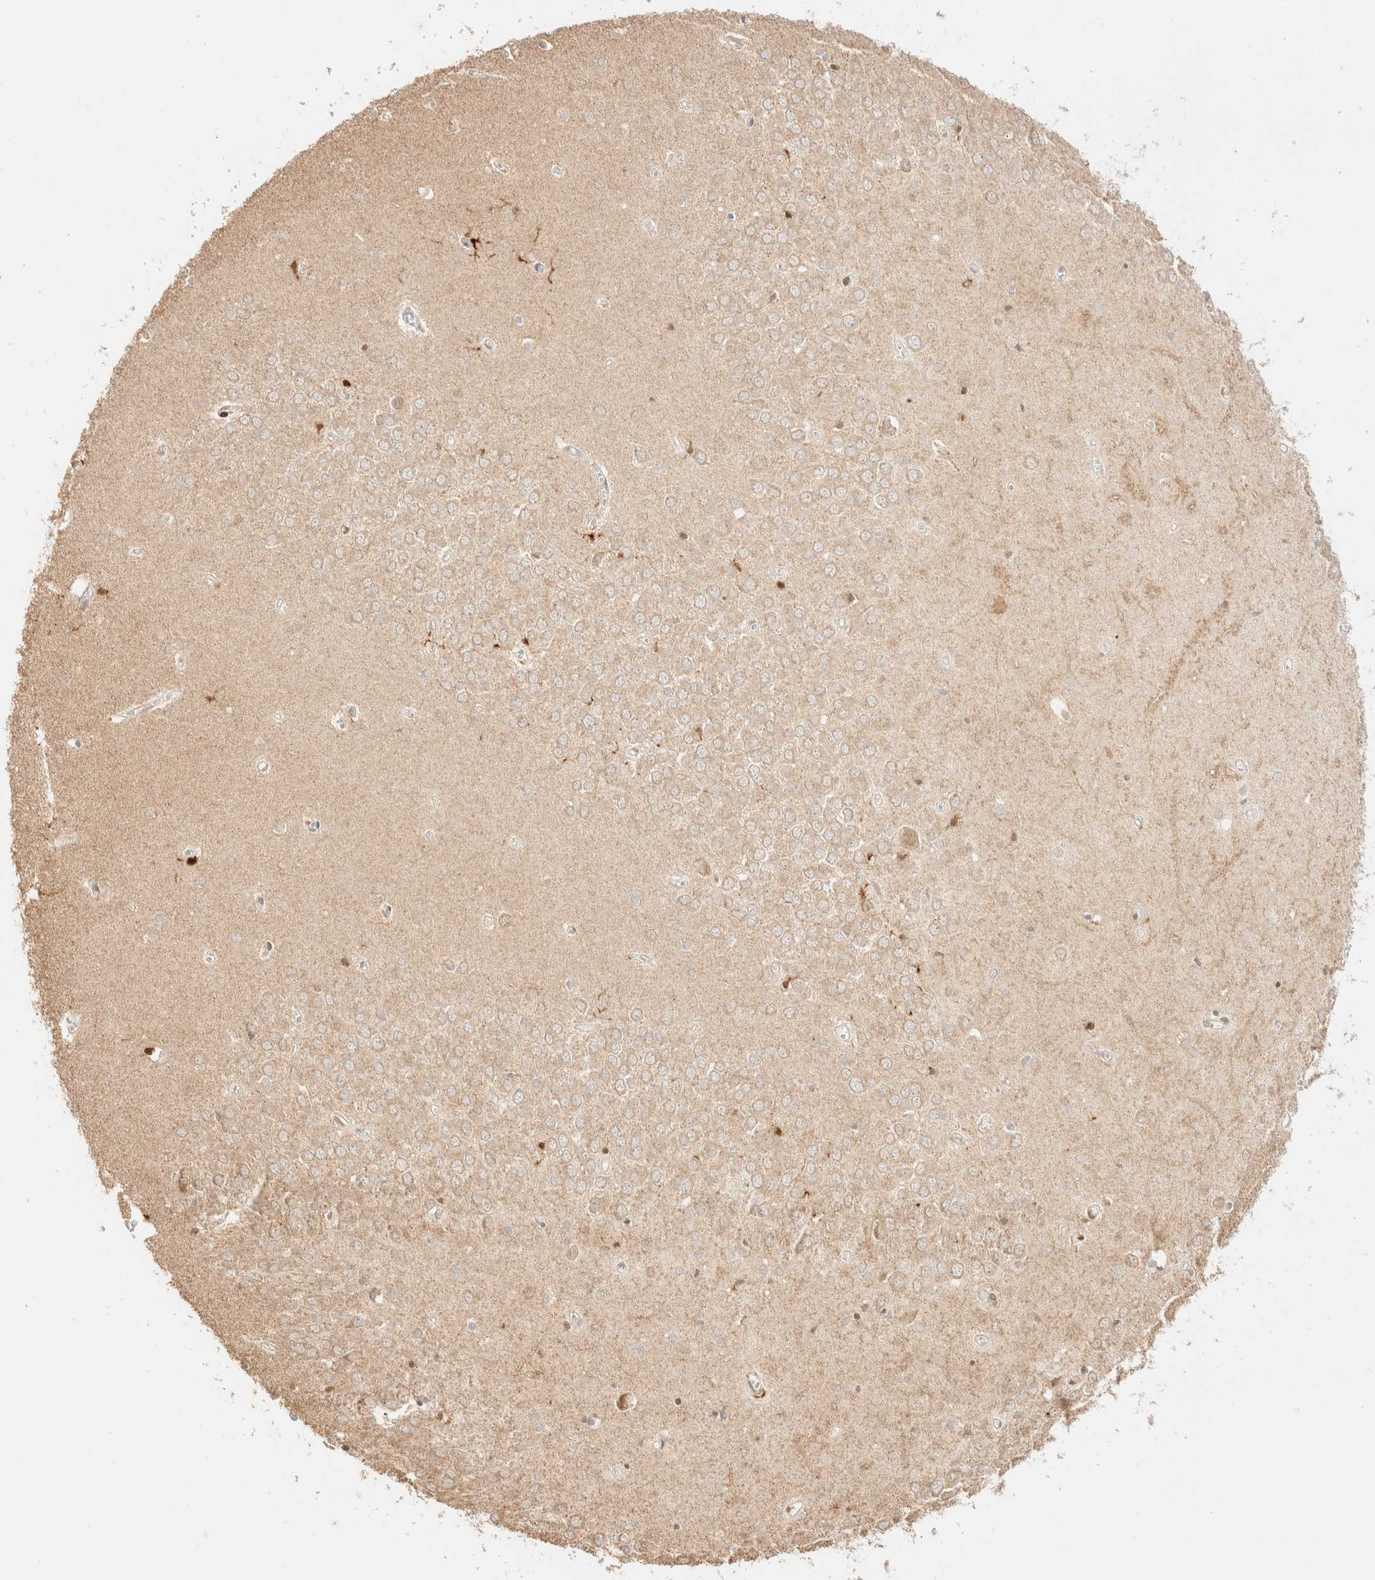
{"staining": {"intensity": "weak", "quantity": "<25%", "location": "cytoplasmic/membranous"}, "tissue": "hippocampus", "cell_type": "Glial cells", "image_type": "normal", "snomed": [{"axis": "morphology", "description": "Normal tissue, NOS"}, {"axis": "topography", "description": "Hippocampus"}], "caption": "Immunohistochemistry (IHC) photomicrograph of benign hippocampus: human hippocampus stained with DAB (3,3'-diaminobenzidine) exhibits no significant protein positivity in glial cells. (Brightfield microscopy of DAB (3,3'-diaminobenzidine) immunohistochemistry at high magnification).", "gene": "TACO1", "patient": {"sex": "male", "age": 70}}